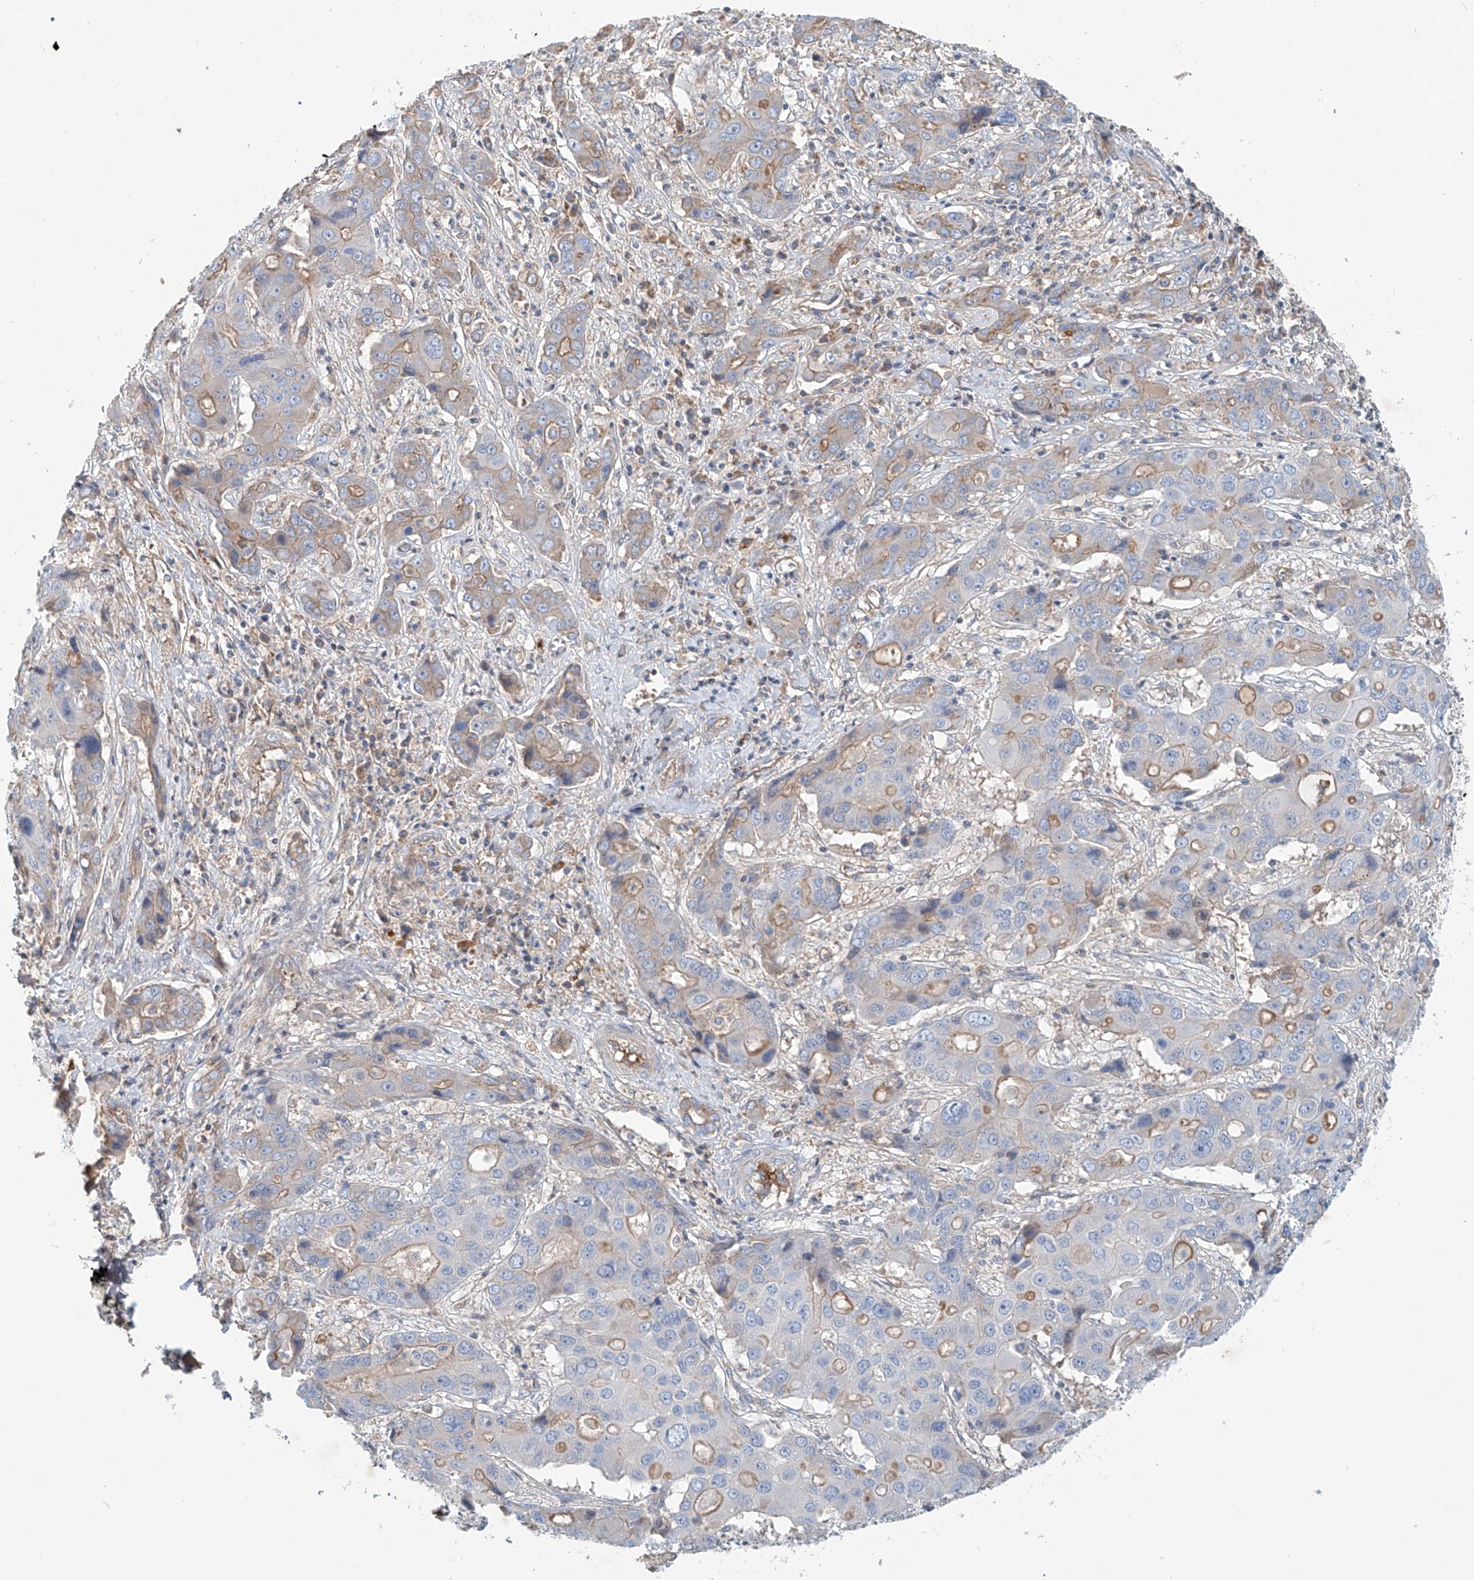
{"staining": {"intensity": "moderate", "quantity": "<25%", "location": "cytoplasmic/membranous"}, "tissue": "liver cancer", "cell_type": "Tumor cells", "image_type": "cancer", "snomed": [{"axis": "morphology", "description": "Cholangiocarcinoma"}, {"axis": "topography", "description": "Liver"}], "caption": "A micrograph of human liver cancer stained for a protein shows moderate cytoplasmic/membranous brown staining in tumor cells. The protein of interest is stained brown, and the nuclei are stained in blue (DAB IHC with brightfield microscopy, high magnification).", "gene": "FRYL", "patient": {"sex": "male", "age": 67}}